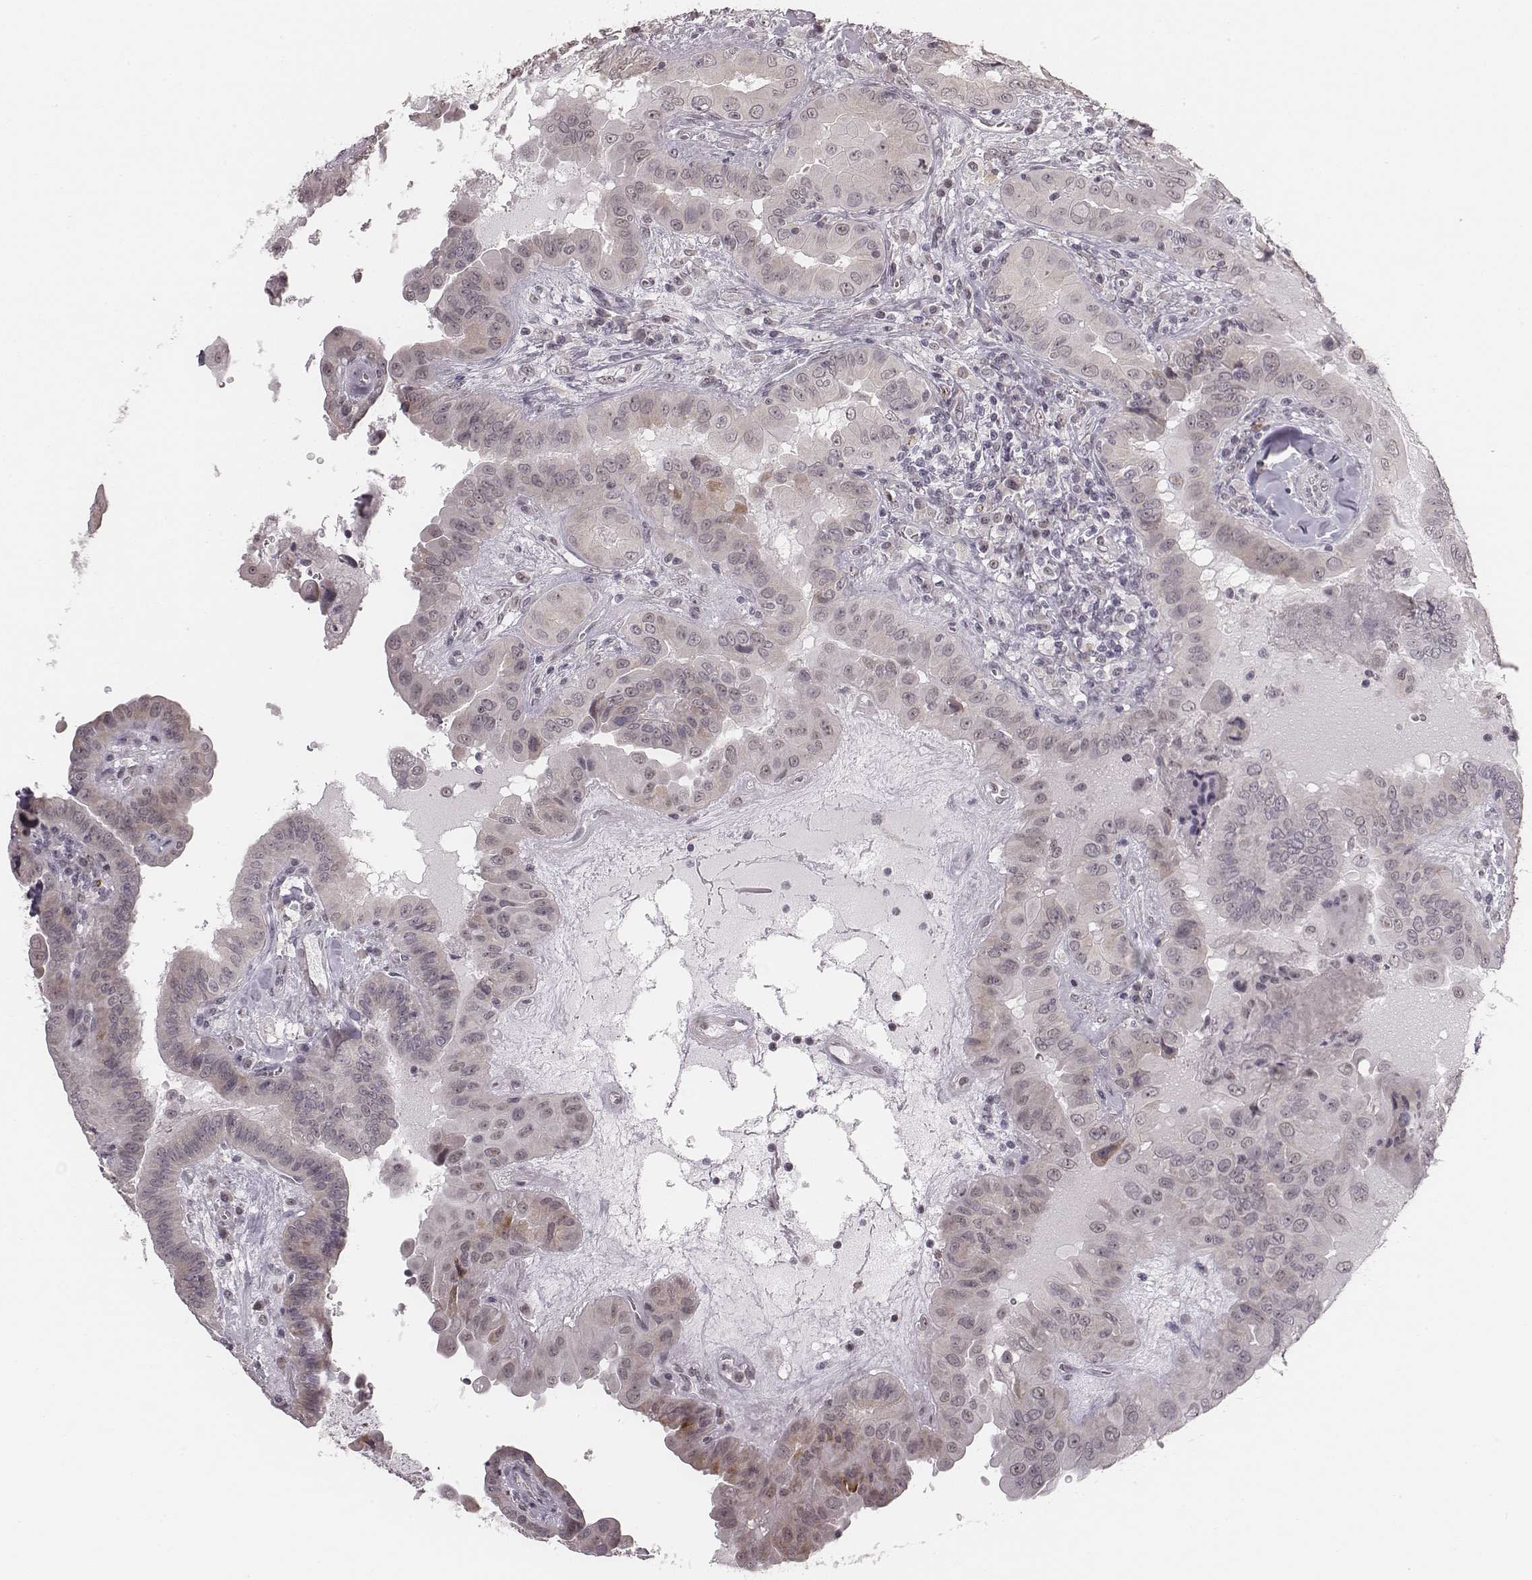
{"staining": {"intensity": "negative", "quantity": "none", "location": "none"}, "tissue": "thyroid cancer", "cell_type": "Tumor cells", "image_type": "cancer", "snomed": [{"axis": "morphology", "description": "Papillary adenocarcinoma, NOS"}, {"axis": "topography", "description": "Thyroid gland"}], "caption": "This is an immunohistochemistry photomicrograph of human thyroid cancer (papillary adenocarcinoma). There is no positivity in tumor cells.", "gene": "RPGRIP1", "patient": {"sex": "female", "age": 37}}